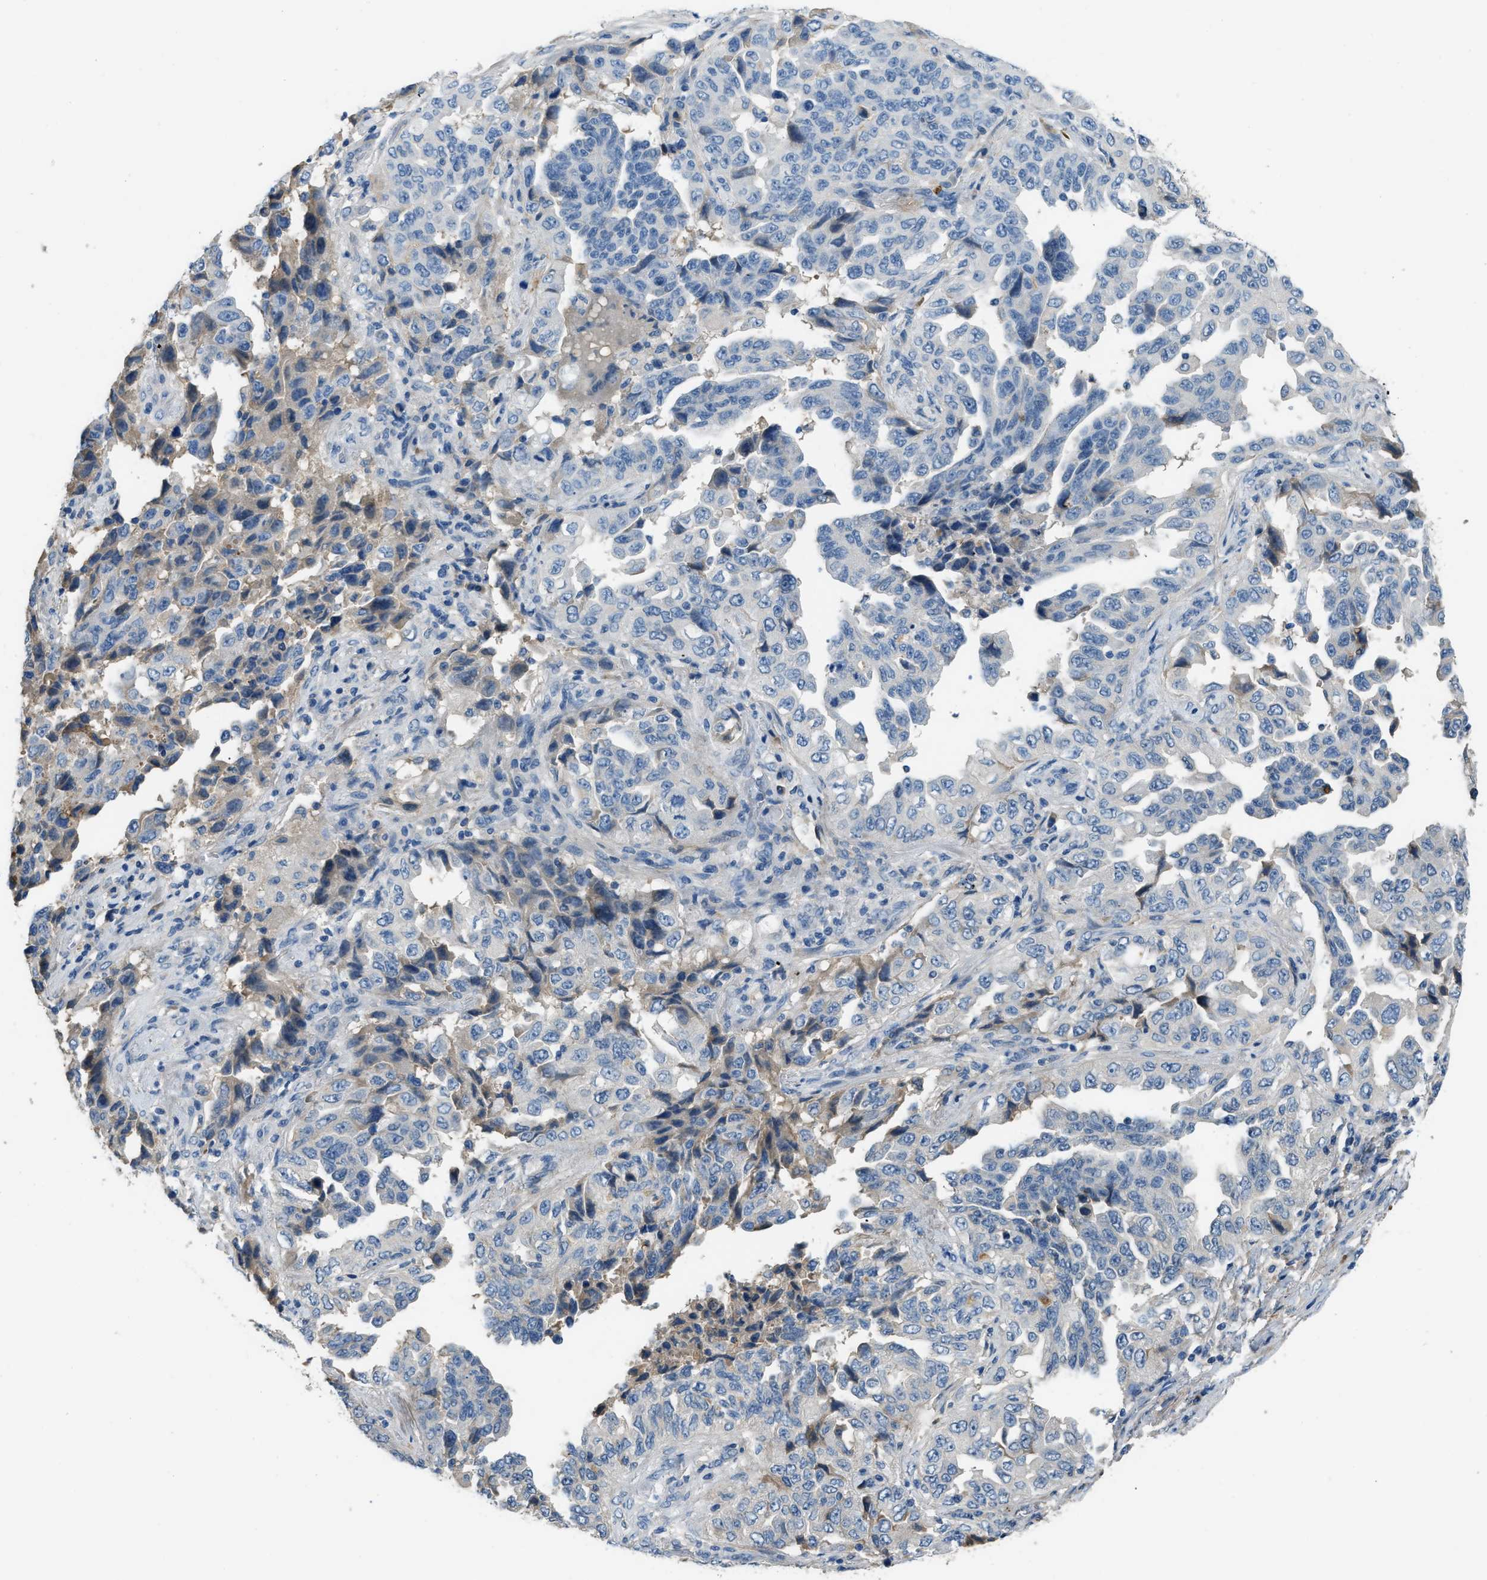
{"staining": {"intensity": "moderate", "quantity": "<25%", "location": "cytoplasmic/membranous"}, "tissue": "lung cancer", "cell_type": "Tumor cells", "image_type": "cancer", "snomed": [{"axis": "morphology", "description": "Adenocarcinoma, NOS"}, {"axis": "topography", "description": "Lung"}], "caption": "High-magnification brightfield microscopy of adenocarcinoma (lung) stained with DAB (3,3'-diaminobenzidine) (brown) and counterstained with hematoxylin (blue). tumor cells exhibit moderate cytoplasmic/membranous expression is seen in about<25% of cells. (Stains: DAB in brown, nuclei in blue, Microscopy: brightfield microscopy at high magnification).", "gene": "STC1", "patient": {"sex": "female", "age": 51}}